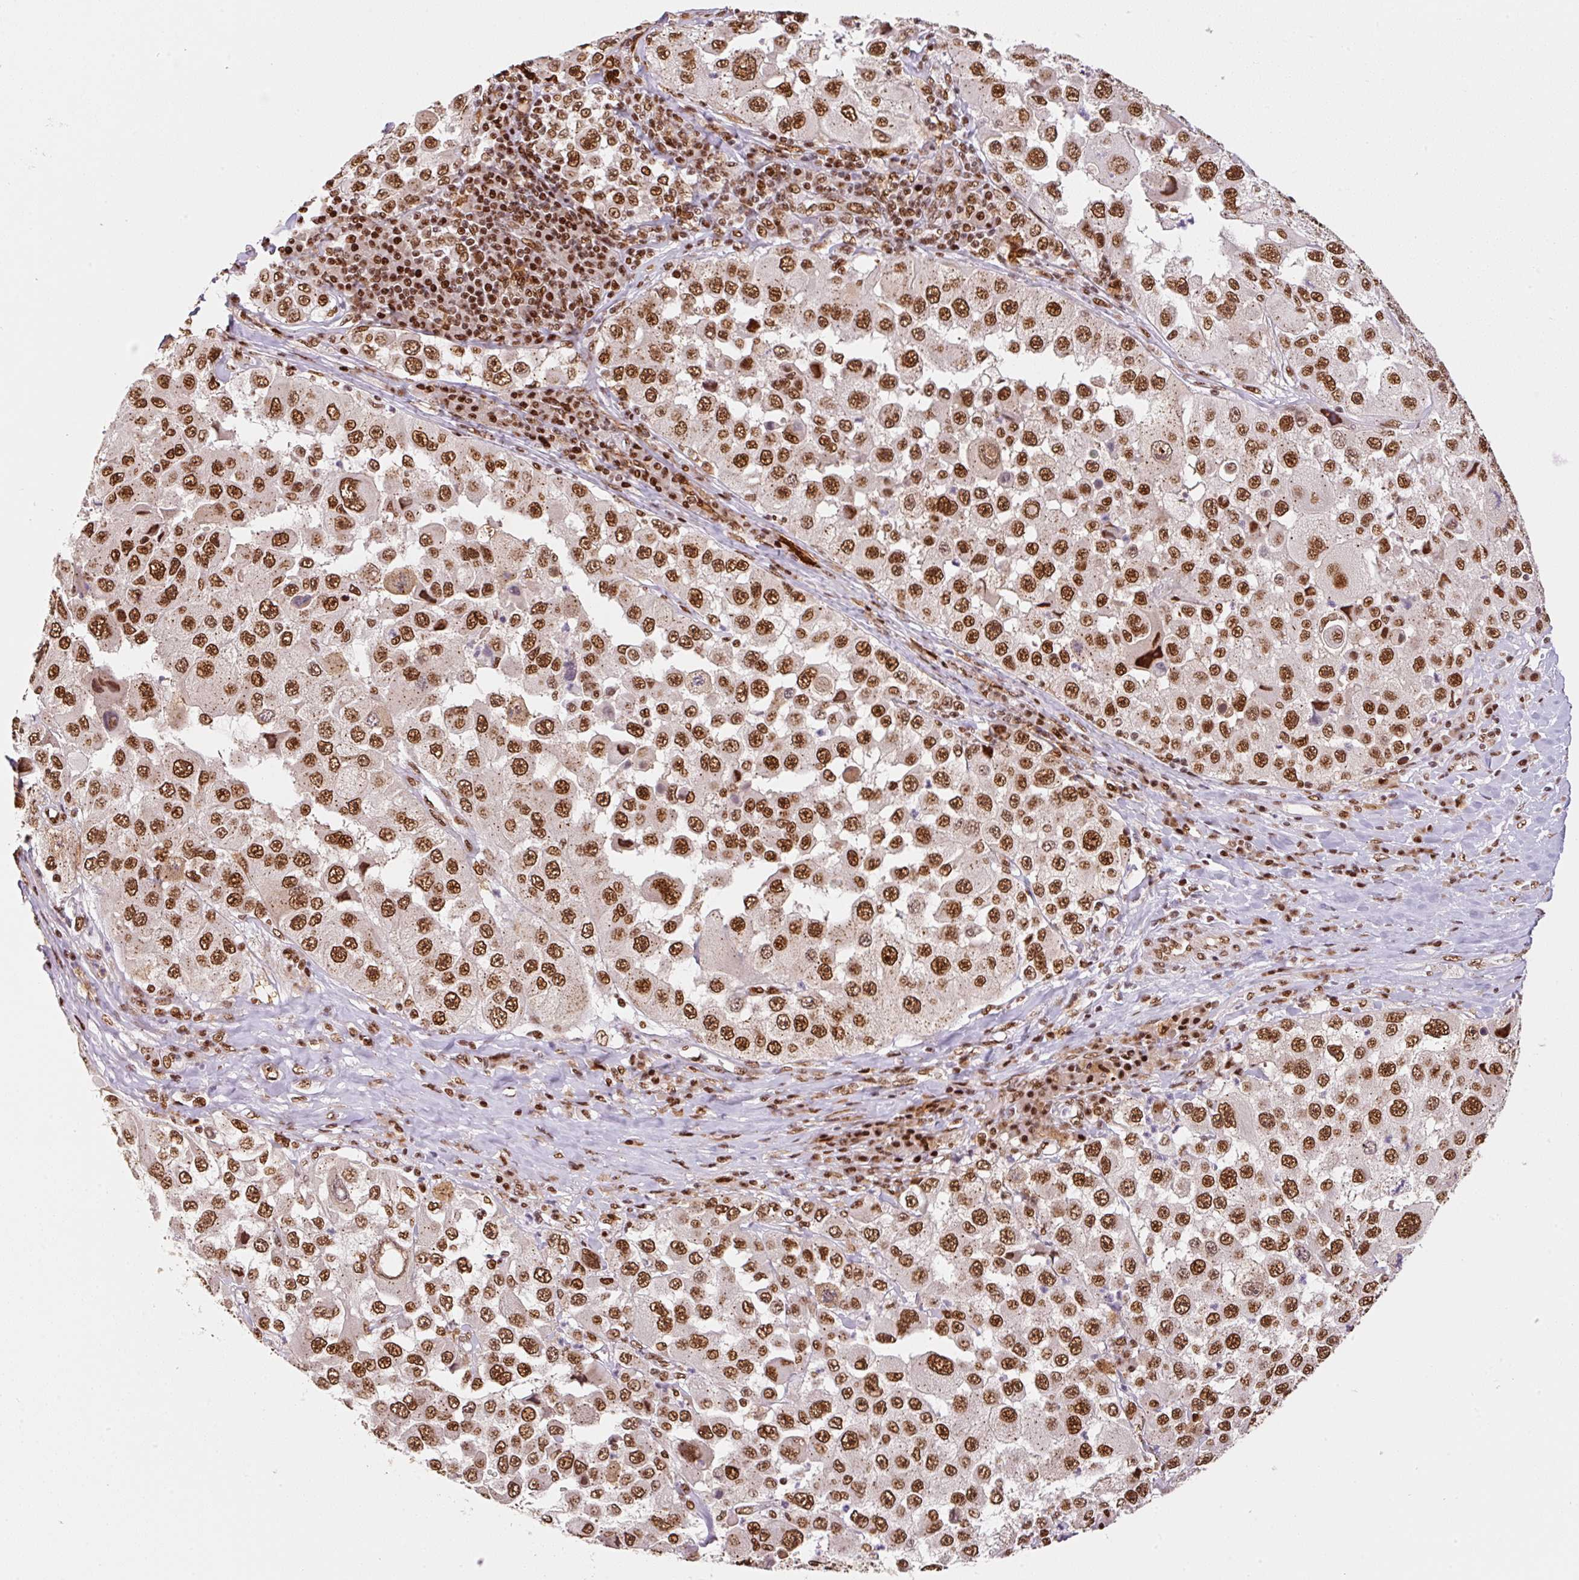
{"staining": {"intensity": "strong", "quantity": ">75%", "location": "nuclear"}, "tissue": "melanoma", "cell_type": "Tumor cells", "image_type": "cancer", "snomed": [{"axis": "morphology", "description": "Malignant melanoma, Metastatic site"}, {"axis": "topography", "description": "Lymph node"}], "caption": "A brown stain highlights strong nuclear expression of a protein in malignant melanoma (metastatic site) tumor cells.", "gene": "GPR139", "patient": {"sex": "male", "age": 62}}